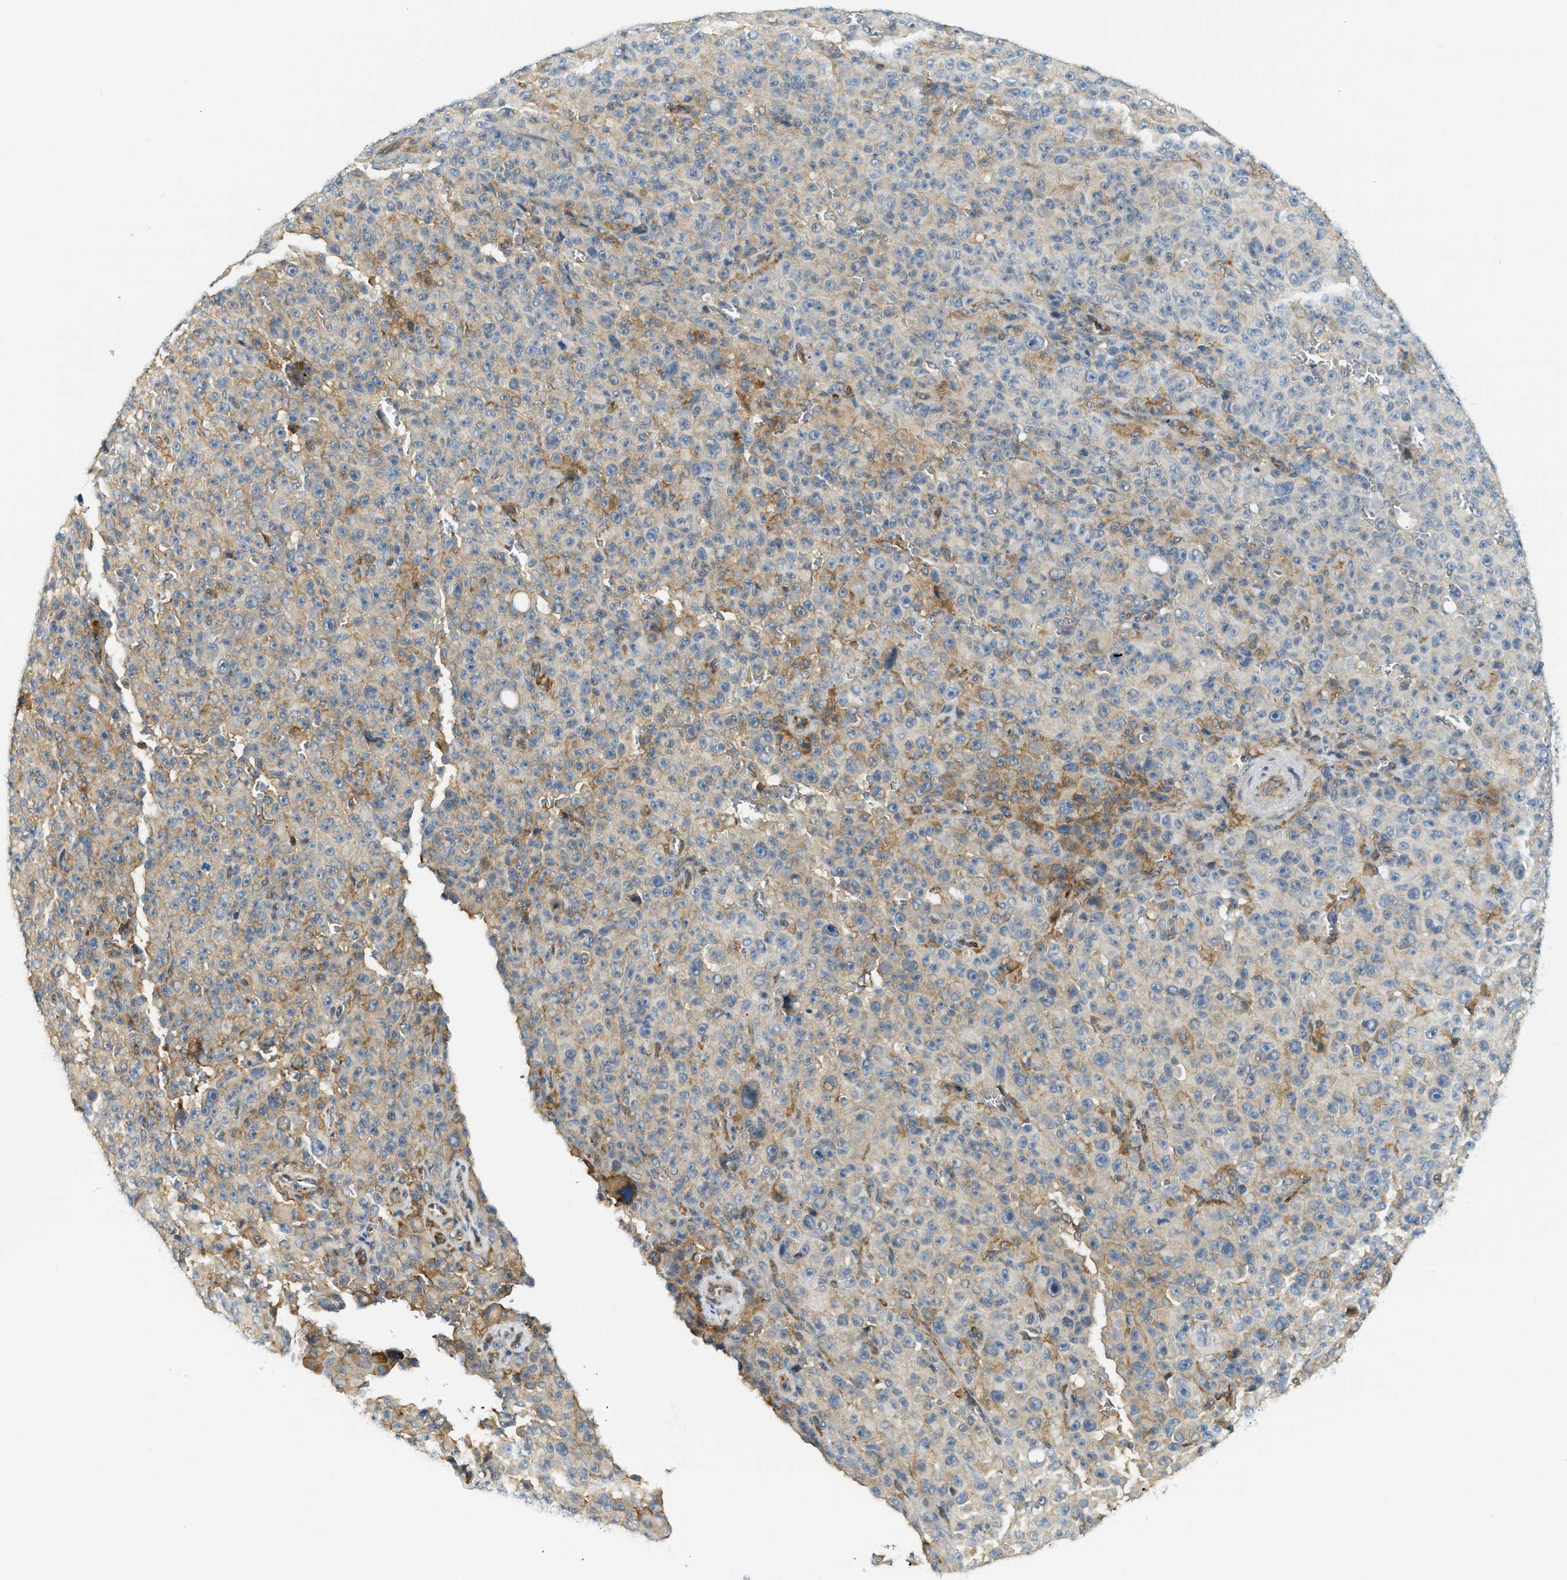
{"staining": {"intensity": "moderate", "quantity": "25%-75%", "location": "cytoplasmic/membranous"}, "tissue": "melanoma", "cell_type": "Tumor cells", "image_type": "cancer", "snomed": [{"axis": "morphology", "description": "Malignant melanoma, NOS"}, {"axis": "topography", "description": "Skin"}], "caption": "Malignant melanoma tissue demonstrates moderate cytoplasmic/membranous staining in approximately 25%-75% of tumor cells", "gene": "ZNF408", "patient": {"sex": "female", "age": 82}}